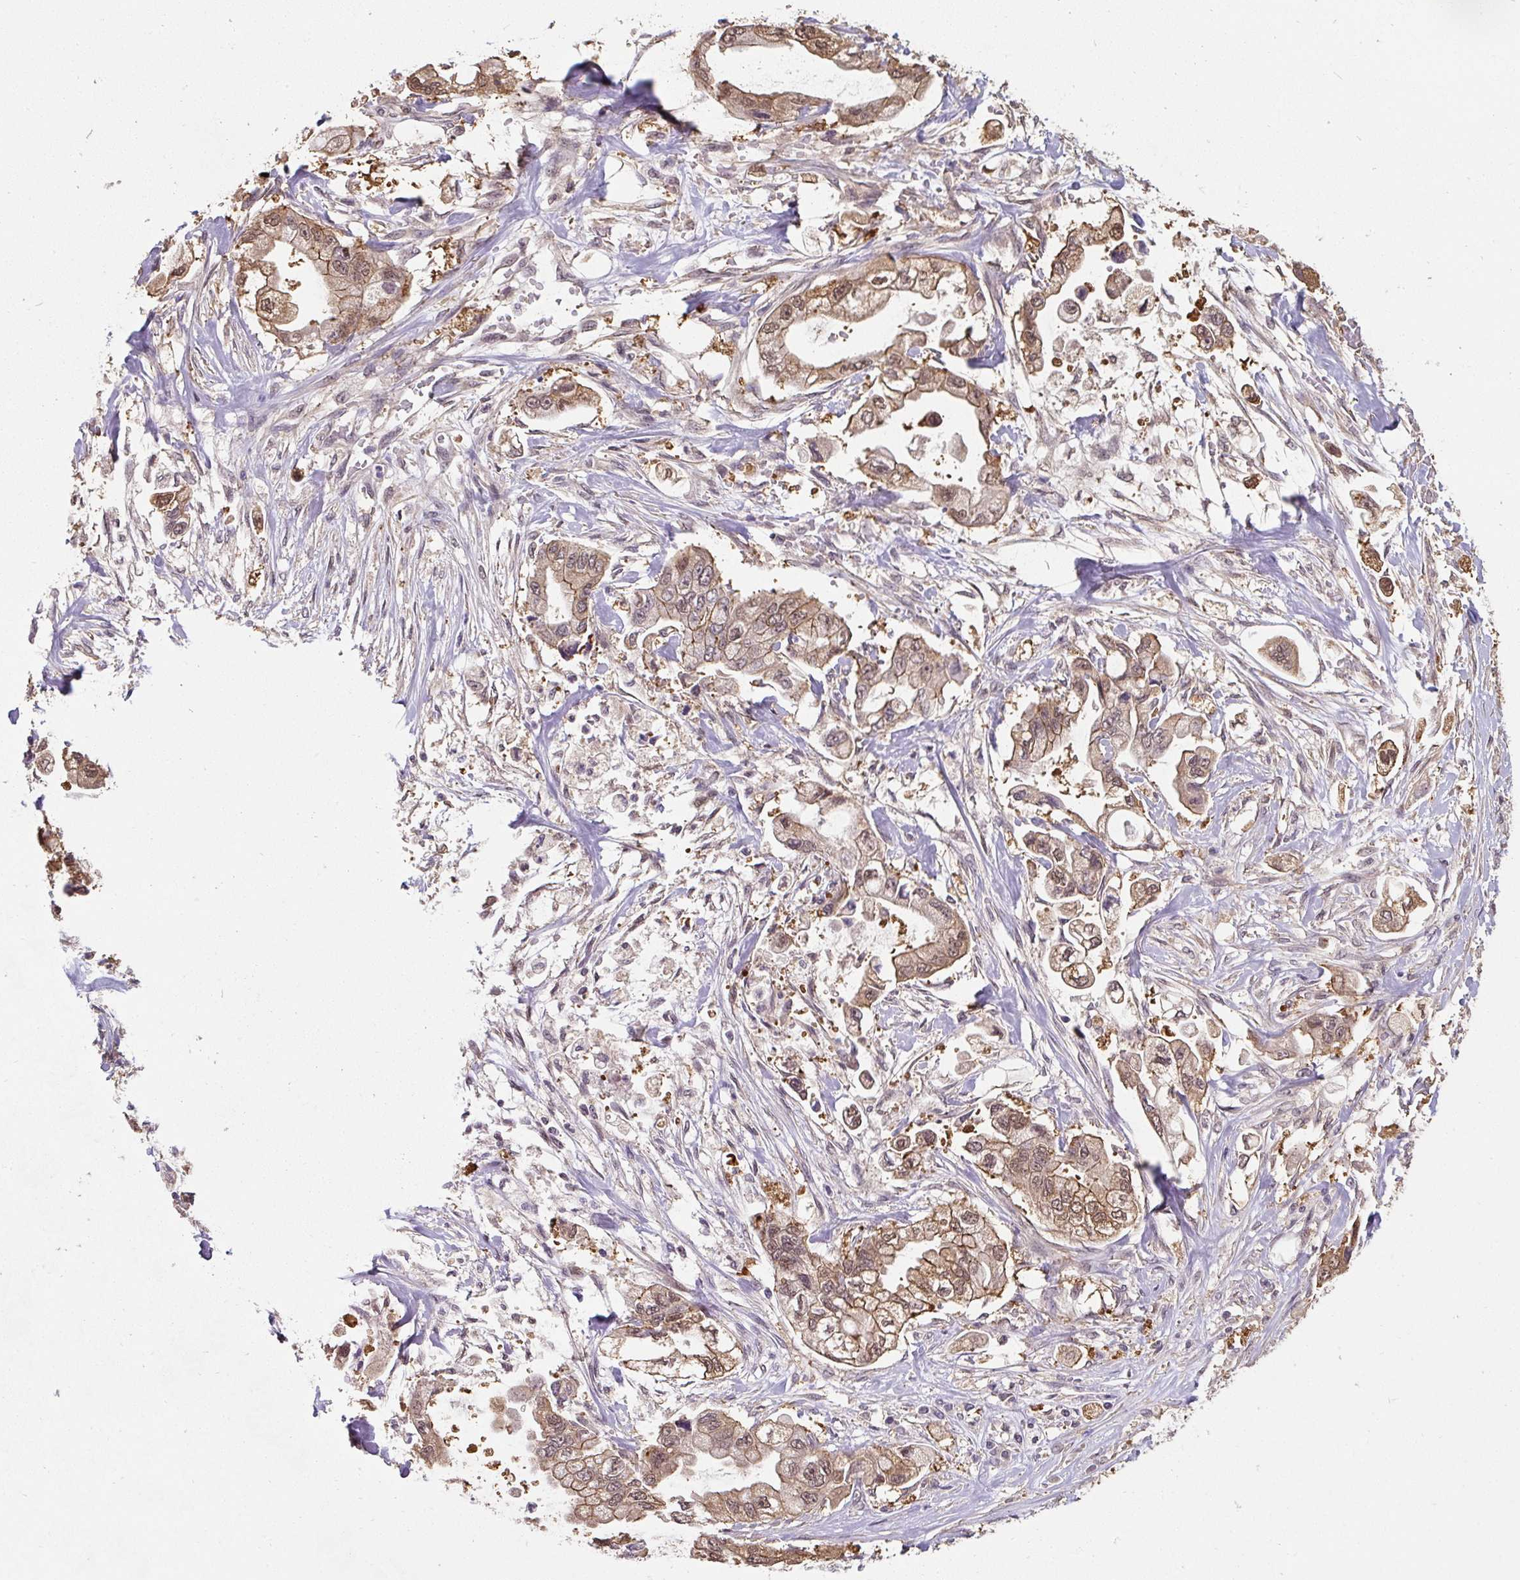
{"staining": {"intensity": "moderate", "quantity": ">75%", "location": "cytoplasmic/membranous,nuclear"}, "tissue": "stomach cancer", "cell_type": "Tumor cells", "image_type": "cancer", "snomed": [{"axis": "morphology", "description": "Adenocarcinoma, NOS"}, {"axis": "topography", "description": "Stomach"}], "caption": "A medium amount of moderate cytoplasmic/membranous and nuclear staining is appreciated in approximately >75% of tumor cells in stomach cancer tissue.", "gene": "ST13", "patient": {"sex": "male", "age": 62}}